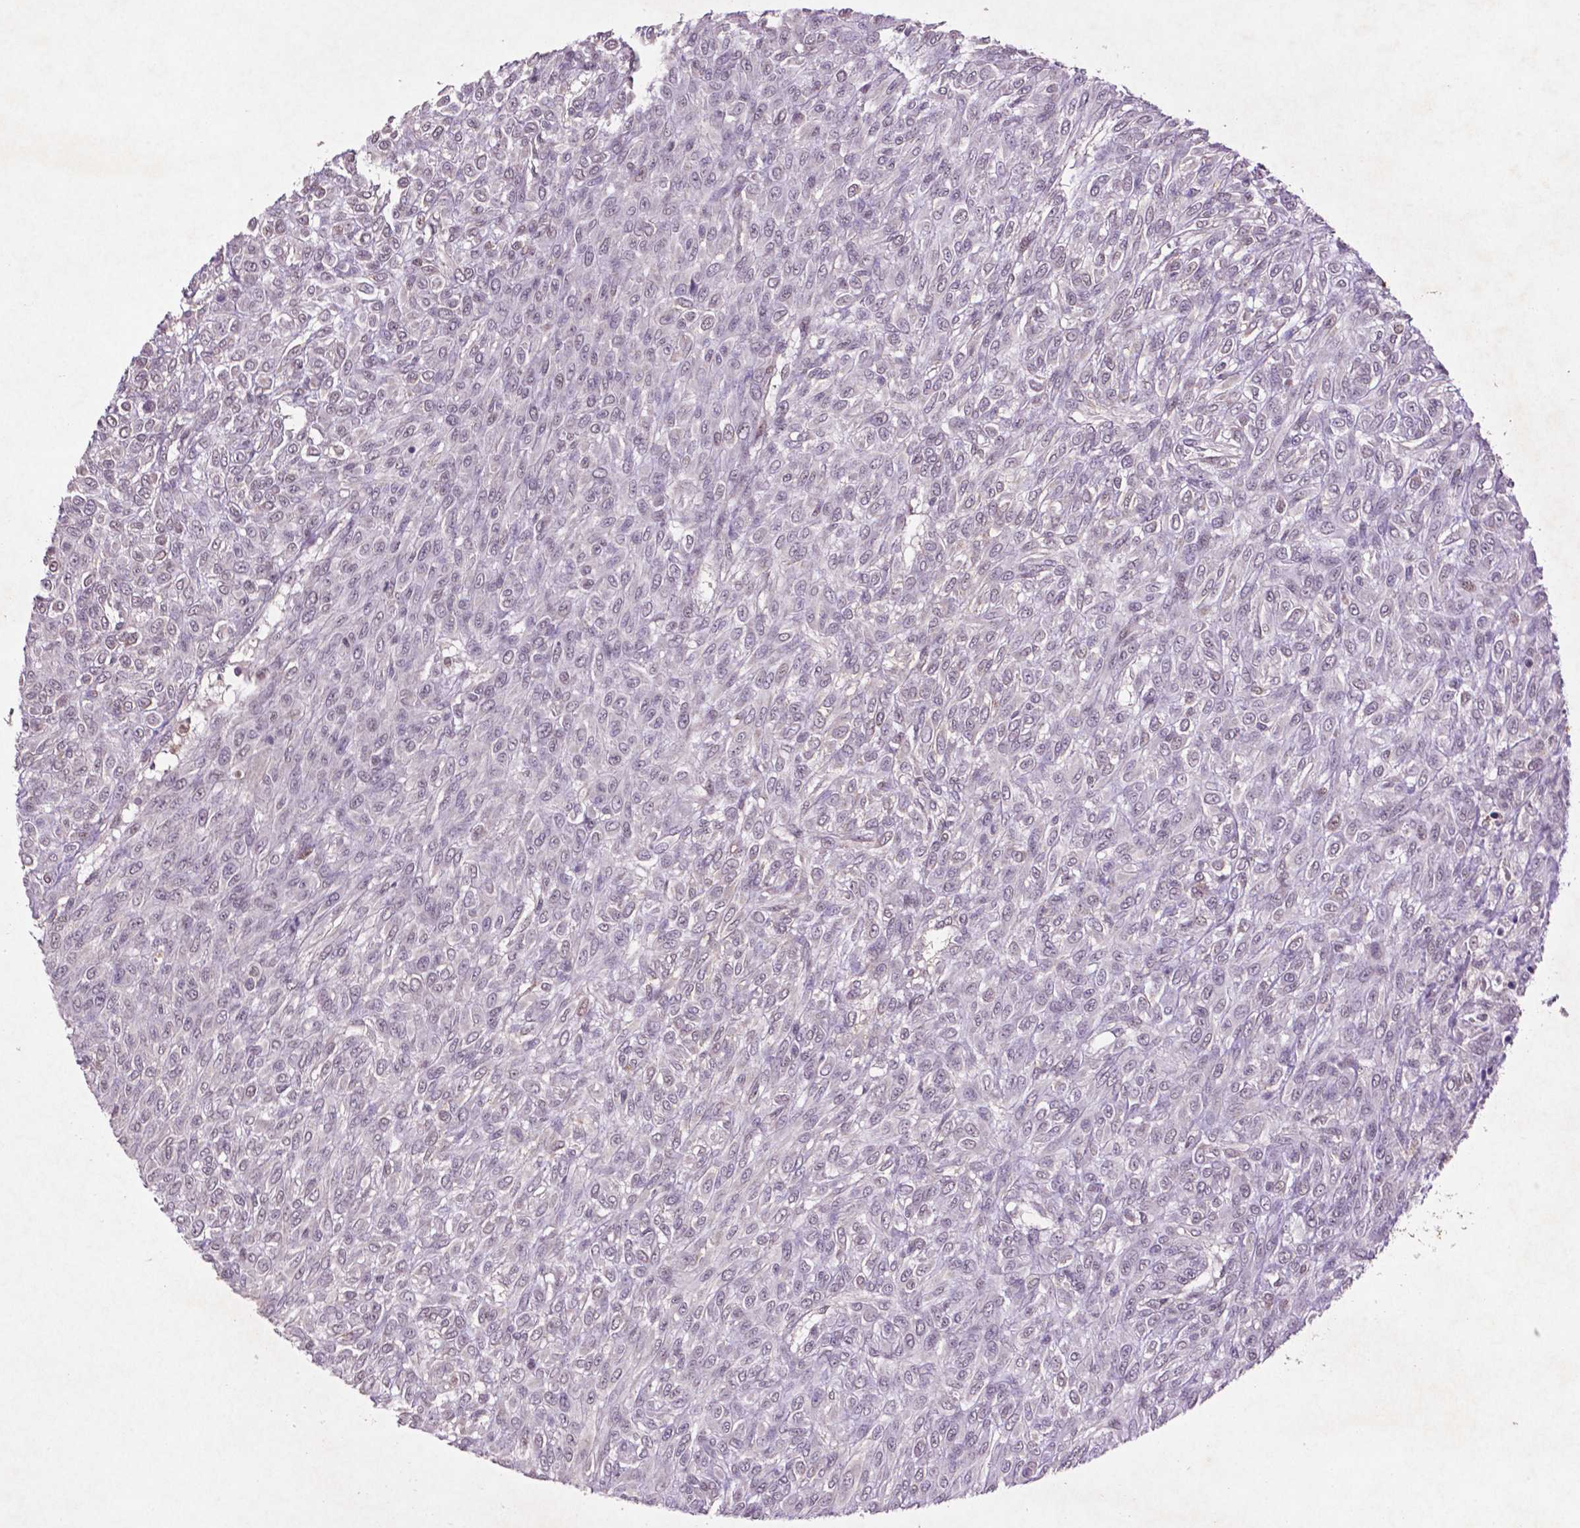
{"staining": {"intensity": "negative", "quantity": "none", "location": "none"}, "tissue": "renal cancer", "cell_type": "Tumor cells", "image_type": "cancer", "snomed": [{"axis": "morphology", "description": "Adenocarcinoma, NOS"}, {"axis": "topography", "description": "Kidney"}], "caption": "High magnification brightfield microscopy of renal adenocarcinoma stained with DAB (3,3'-diaminobenzidine) (brown) and counterstained with hematoxylin (blue): tumor cells show no significant positivity. (DAB (3,3'-diaminobenzidine) immunohistochemistry with hematoxylin counter stain).", "gene": "GLRX", "patient": {"sex": "male", "age": 58}}